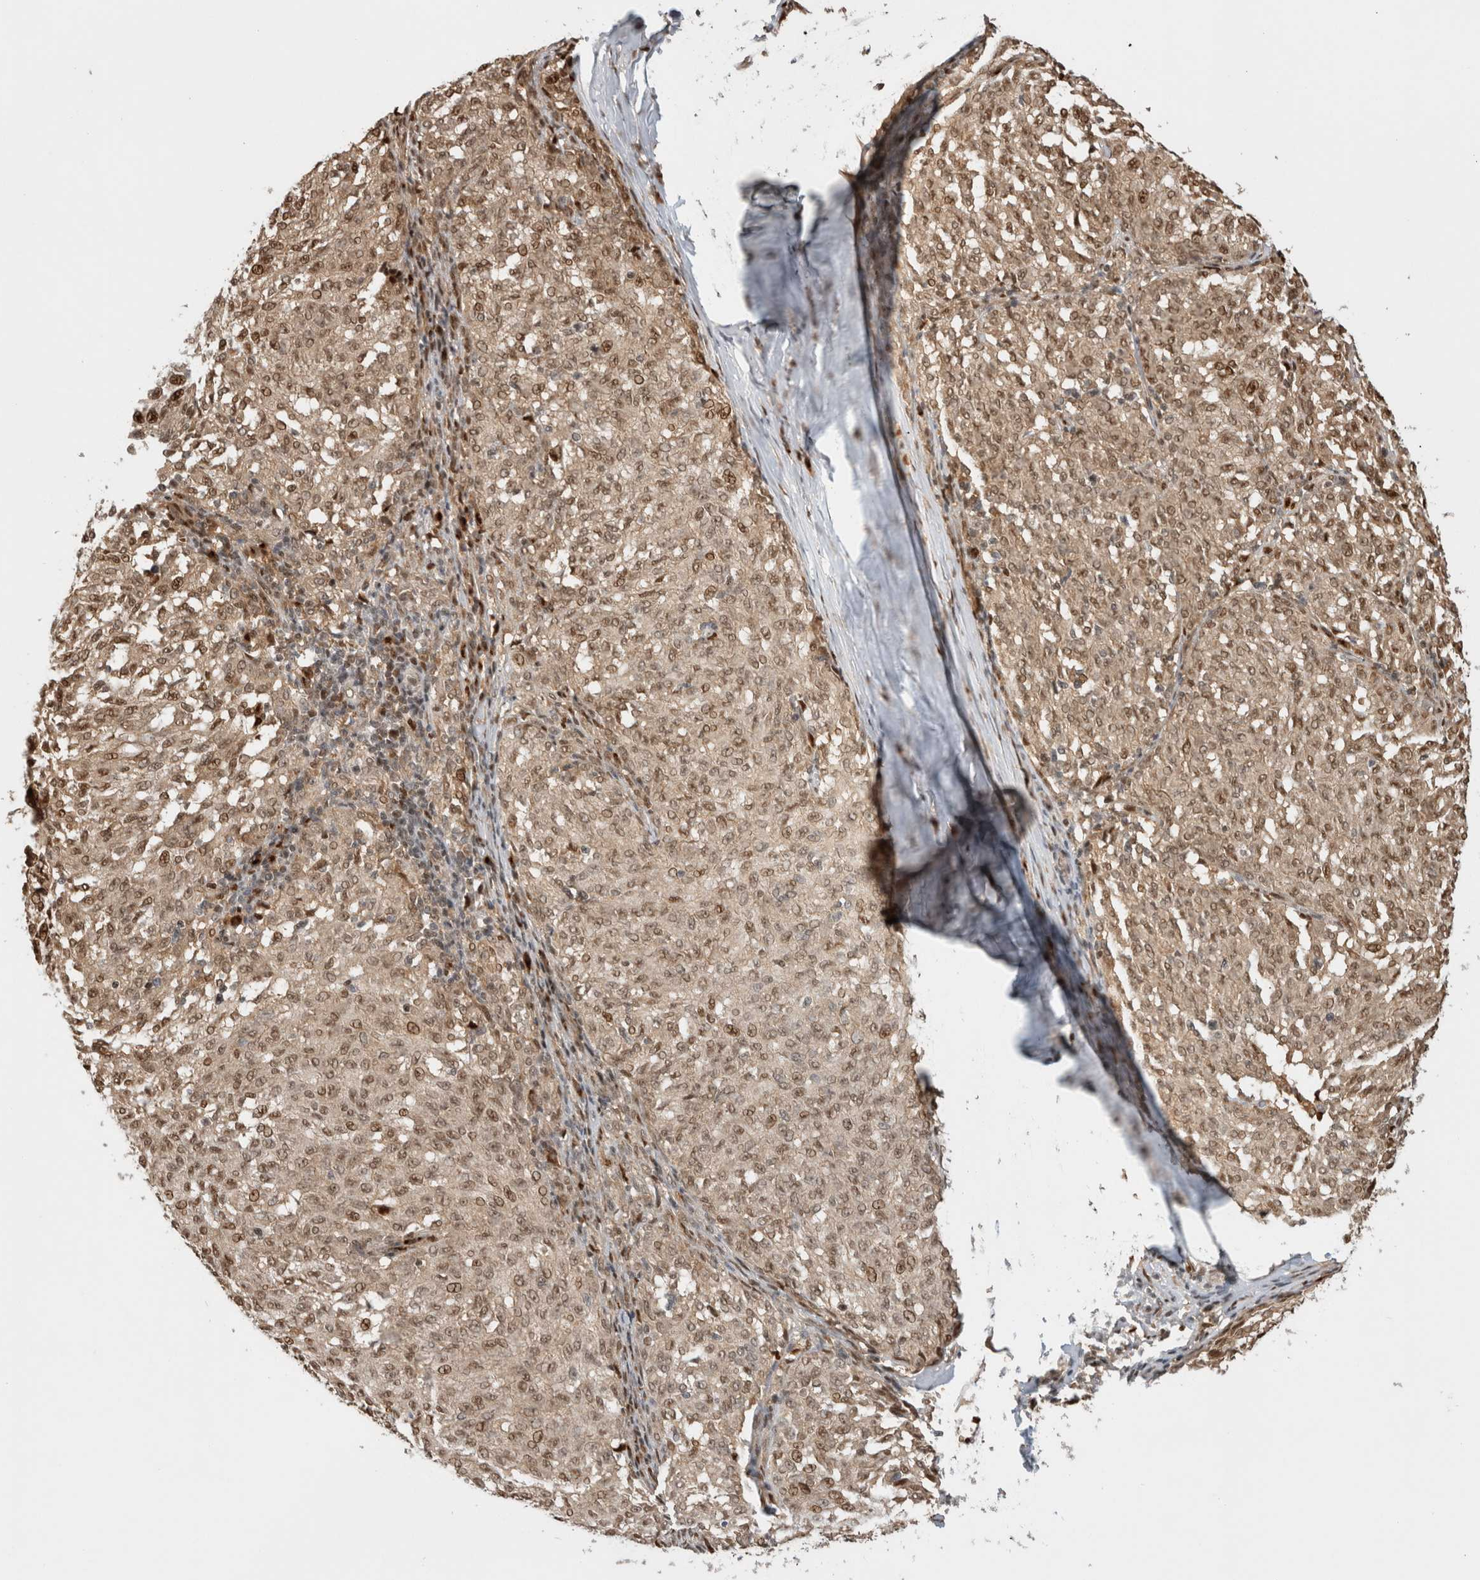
{"staining": {"intensity": "moderate", "quantity": "25%-75%", "location": "nuclear"}, "tissue": "melanoma", "cell_type": "Tumor cells", "image_type": "cancer", "snomed": [{"axis": "morphology", "description": "Malignant melanoma, NOS"}, {"axis": "topography", "description": "Skin"}], "caption": "Immunohistochemical staining of melanoma demonstrates moderate nuclear protein expression in about 25%-75% of tumor cells. Immunohistochemistry (ihc) stains the protein in brown and the nuclei are stained blue.", "gene": "OTUD6B", "patient": {"sex": "female", "age": 72}}